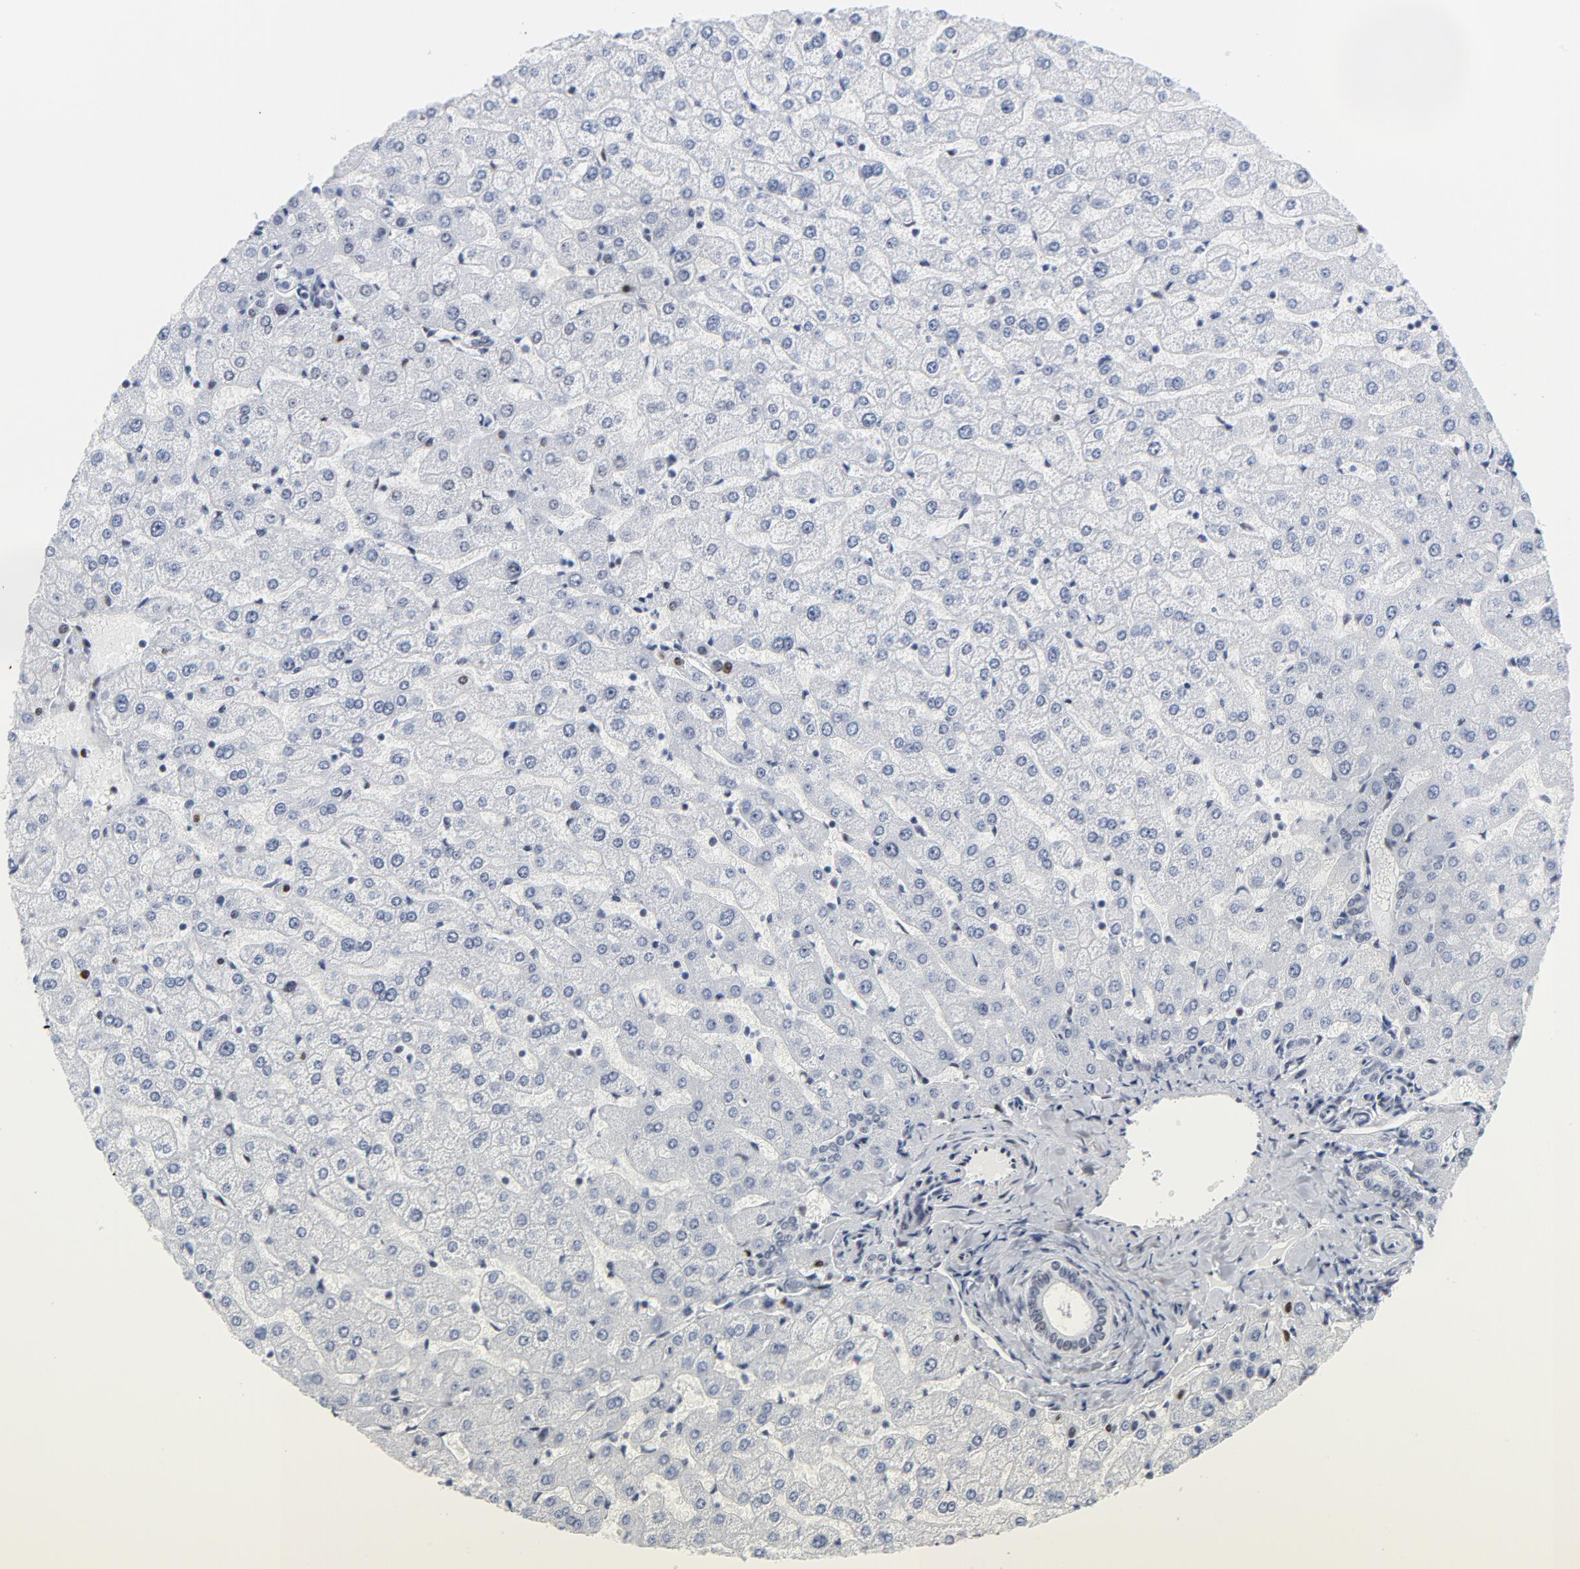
{"staining": {"intensity": "negative", "quantity": "none", "location": "none"}, "tissue": "liver", "cell_type": "Cholangiocytes", "image_type": "normal", "snomed": [{"axis": "morphology", "description": "Normal tissue, NOS"}, {"axis": "morphology", "description": "Fibrosis, NOS"}, {"axis": "topography", "description": "Liver"}], "caption": "The immunohistochemistry (IHC) micrograph has no significant positivity in cholangiocytes of liver.", "gene": "XRCC5", "patient": {"sex": "female", "age": 29}}